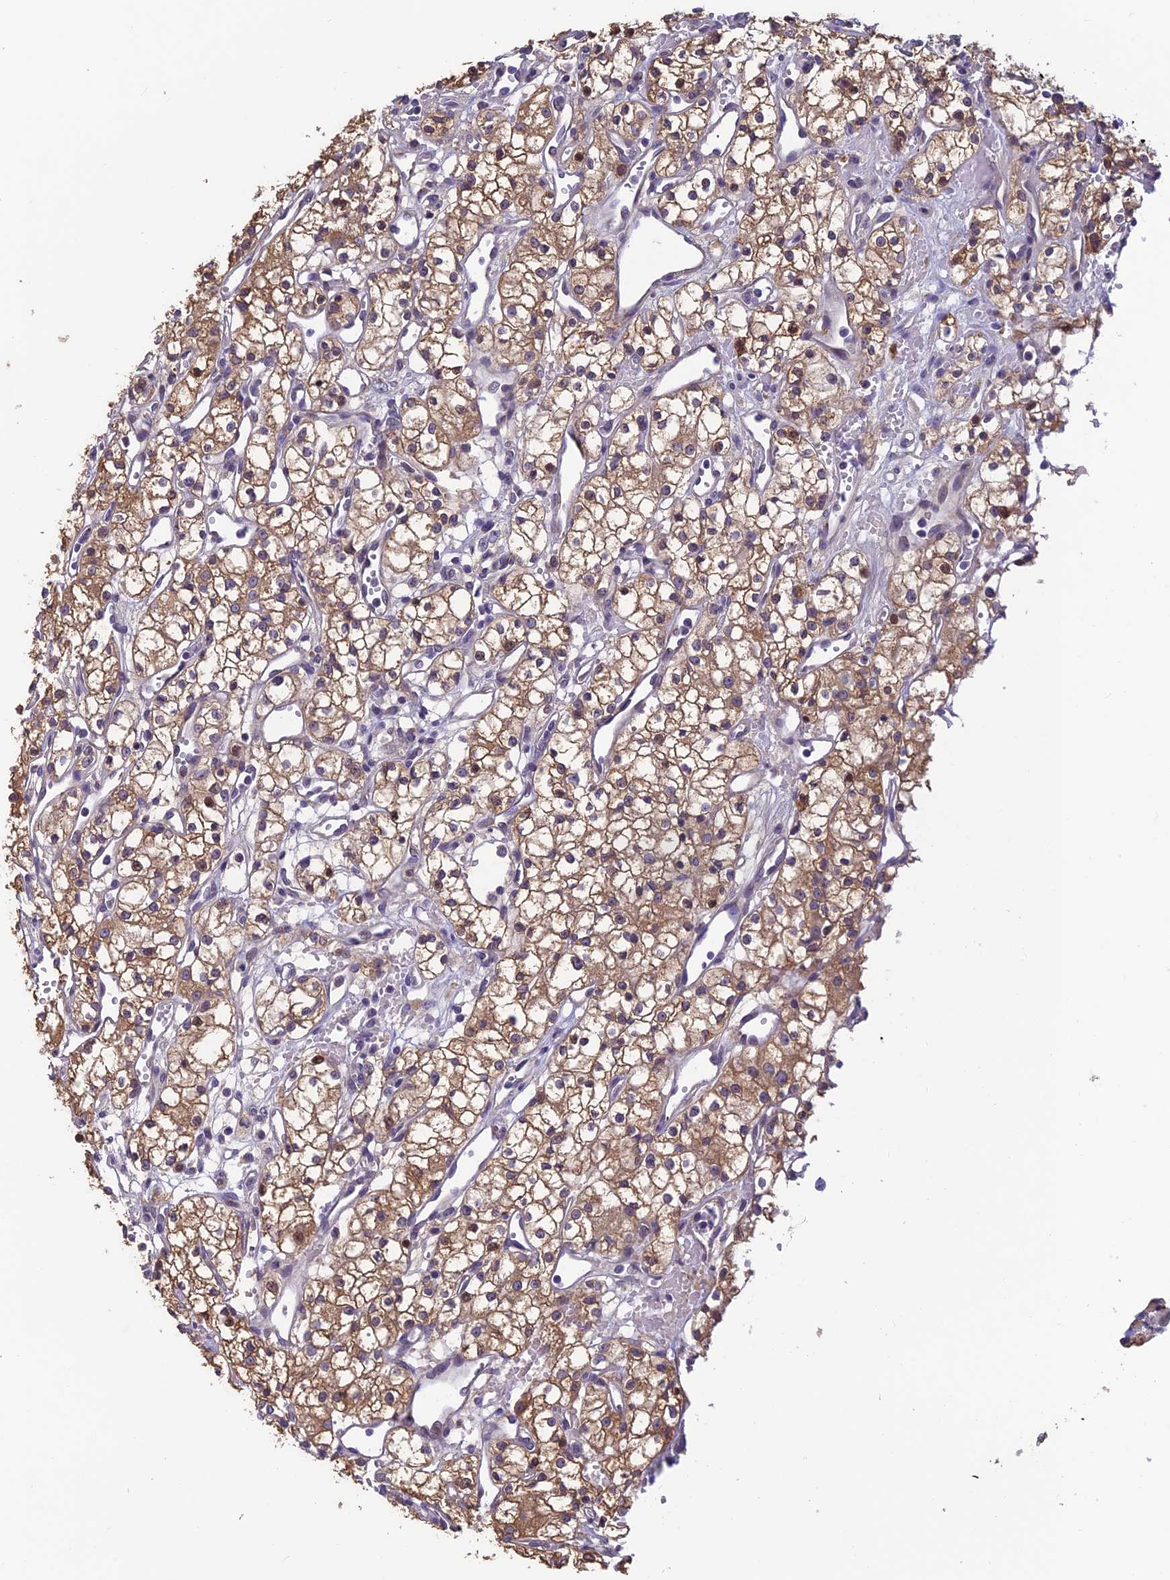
{"staining": {"intensity": "moderate", "quantity": ">75%", "location": "cytoplasmic/membranous"}, "tissue": "renal cancer", "cell_type": "Tumor cells", "image_type": "cancer", "snomed": [{"axis": "morphology", "description": "Adenocarcinoma, NOS"}, {"axis": "topography", "description": "Kidney"}], "caption": "Immunohistochemistry staining of renal adenocarcinoma, which exhibits medium levels of moderate cytoplasmic/membranous staining in about >75% of tumor cells indicating moderate cytoplasmic/membranous protein expression. The staining was performed using DAB (brown) for protein detection and nuclei were counterstained in hematoxylin (blue).", "gene": "HECA", "patient": {"sex": "male", "age": 59}}